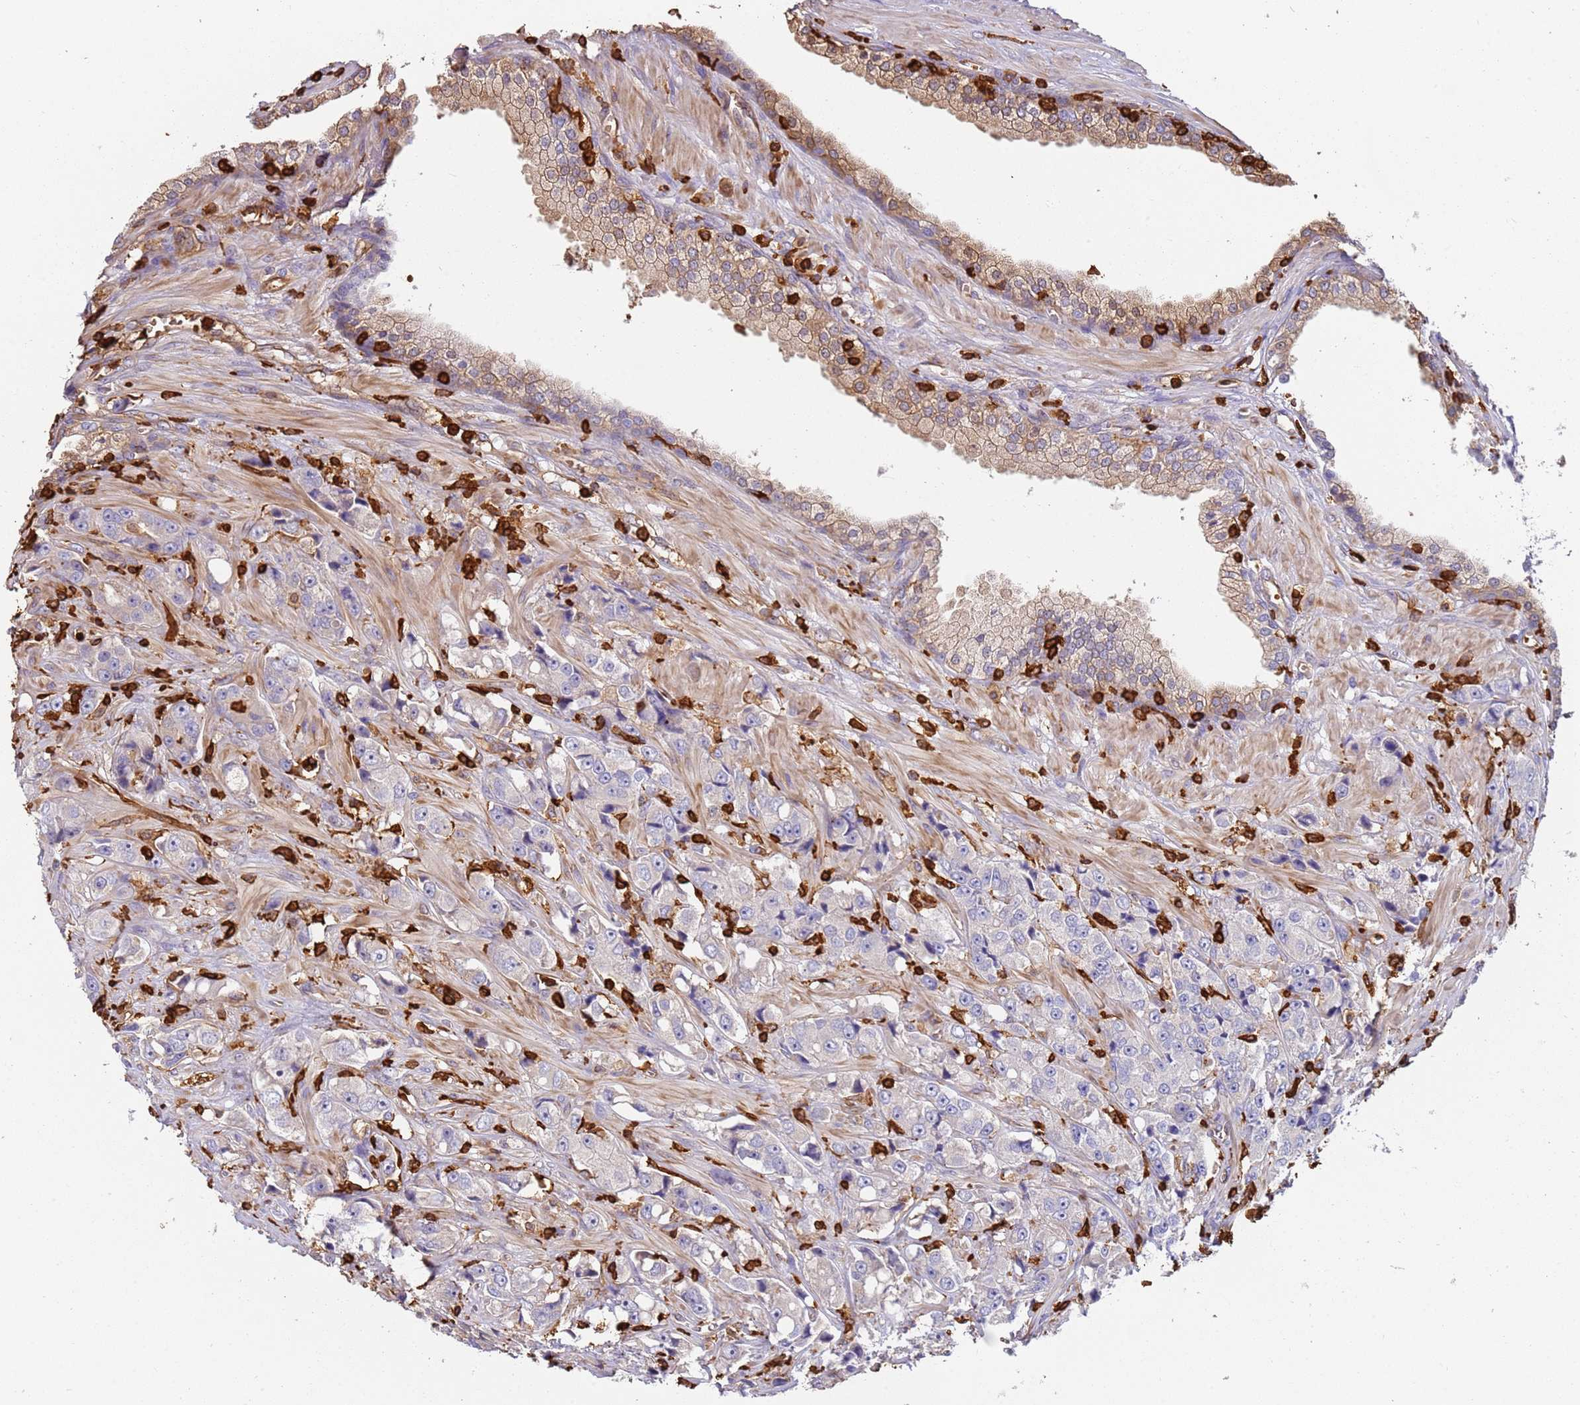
{"staining": {"intensity": "weak", "quantity": "<25%", "location": "cytoplasmic/membranous"}, "tissue": "prostate cancer", "cell_type": "Tumor cells", "image_type": "cancer", "snomed": [{"axis": "morphology", "description": "Adenocarcinoma, High grade"}, {"axis": "topography", "description": "Prostate"}], "caption": "Immunohistochemical staining of human prostate cancer (adenocarcinoma (high-grade)) demonstrates no significant expression in tumor cells.", "gene": "OR6P1", "patient": {"sex": "male", "age": 74}}